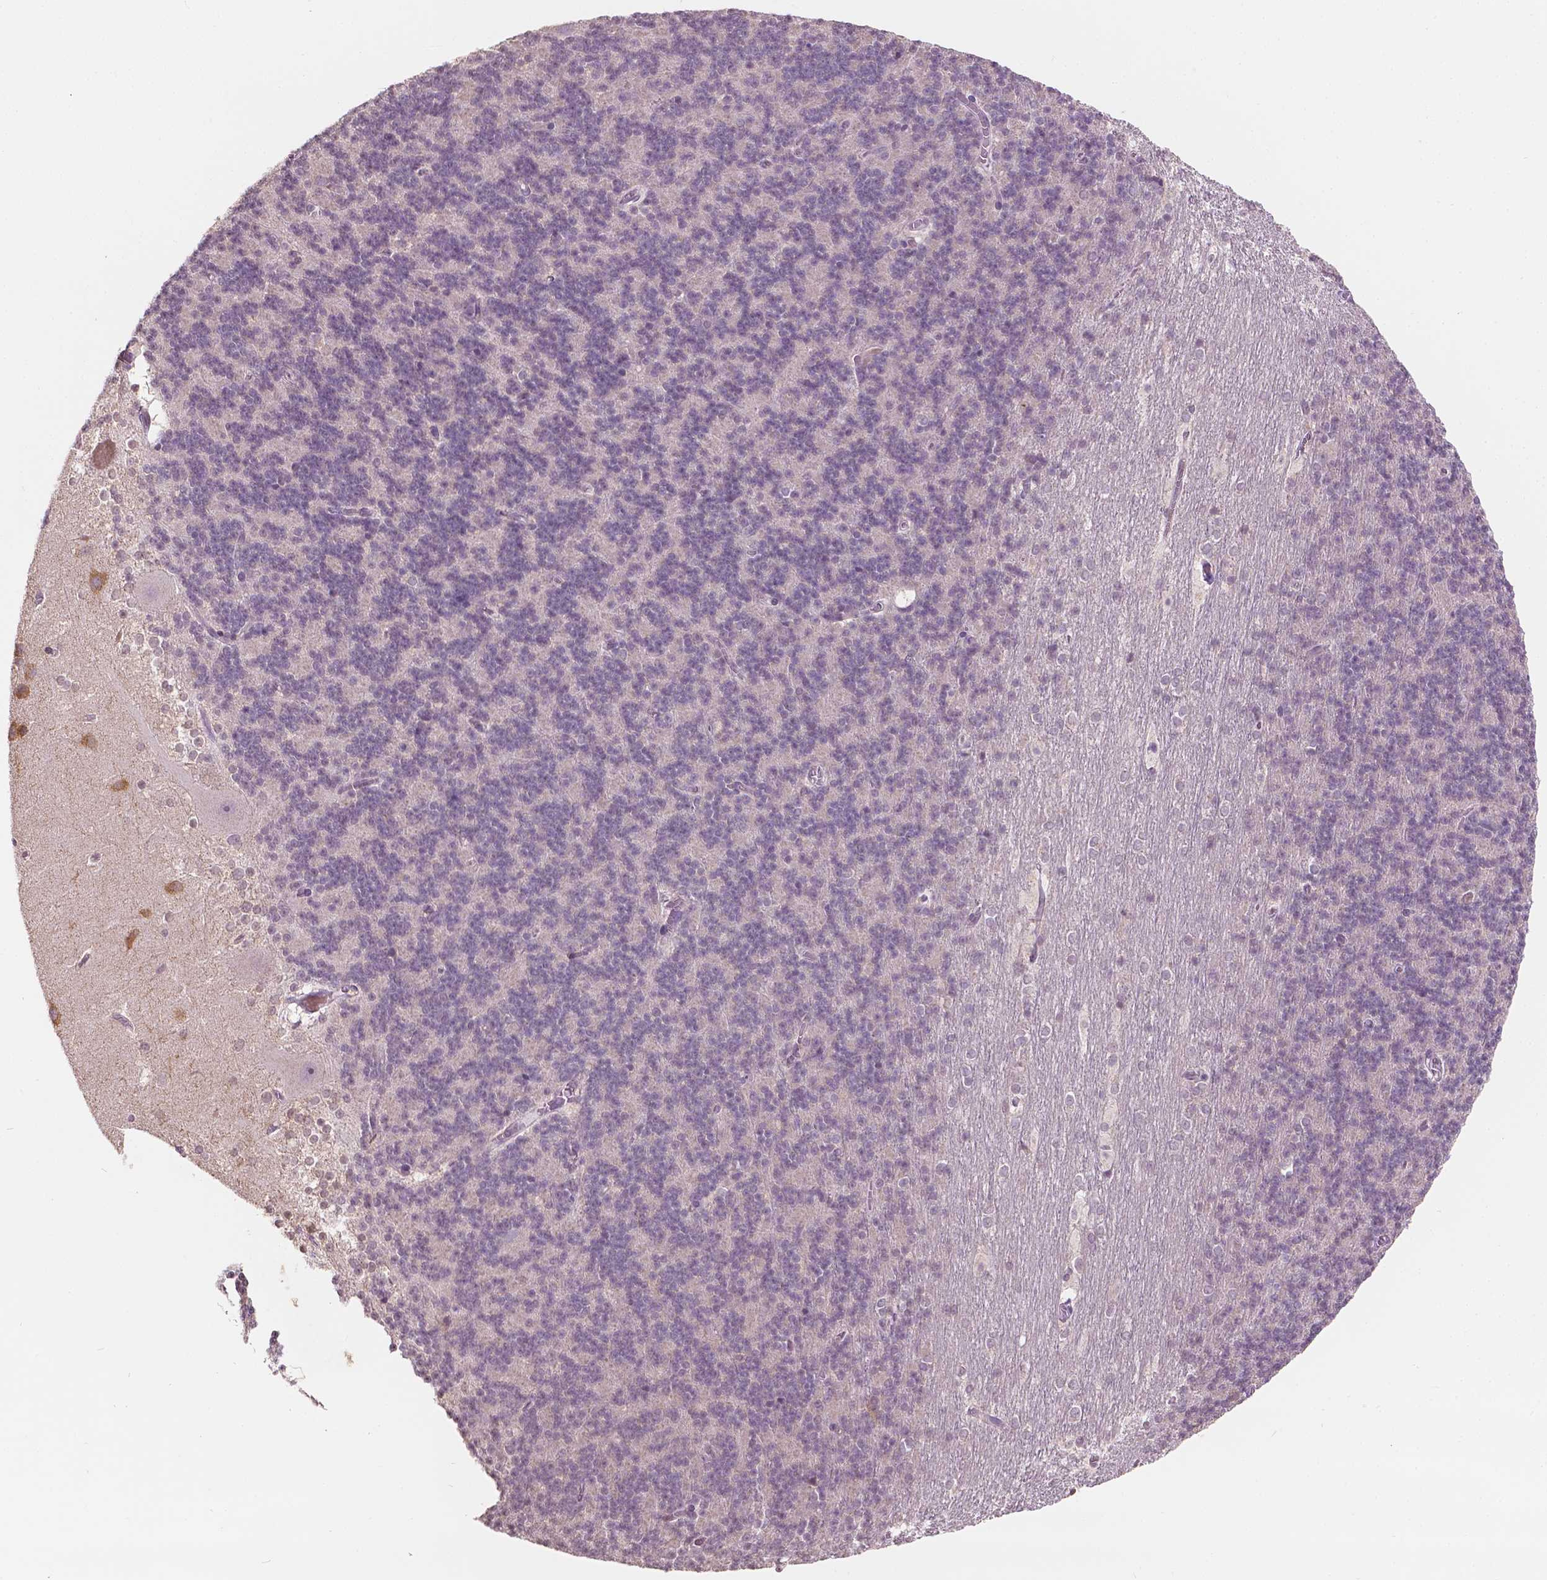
{"staining": {"intensity": "negative", "quantity": "none", "location": "none"}, "tissue": "cerebellum", "cell_type": "Cells in granular layer", "image_type": "normal", "snomed": [{"axis": "morphology", "description": "Normal tissue, NOS"}, {"axis": "topography", "description": "Cerebellum"}], "caption": "A micrograph of cerebellum stained for a protein reveals no brown staining in cells in granular layer.", "gene": "NOS1AP", "patient": {"sex": "female", "age": 19}}